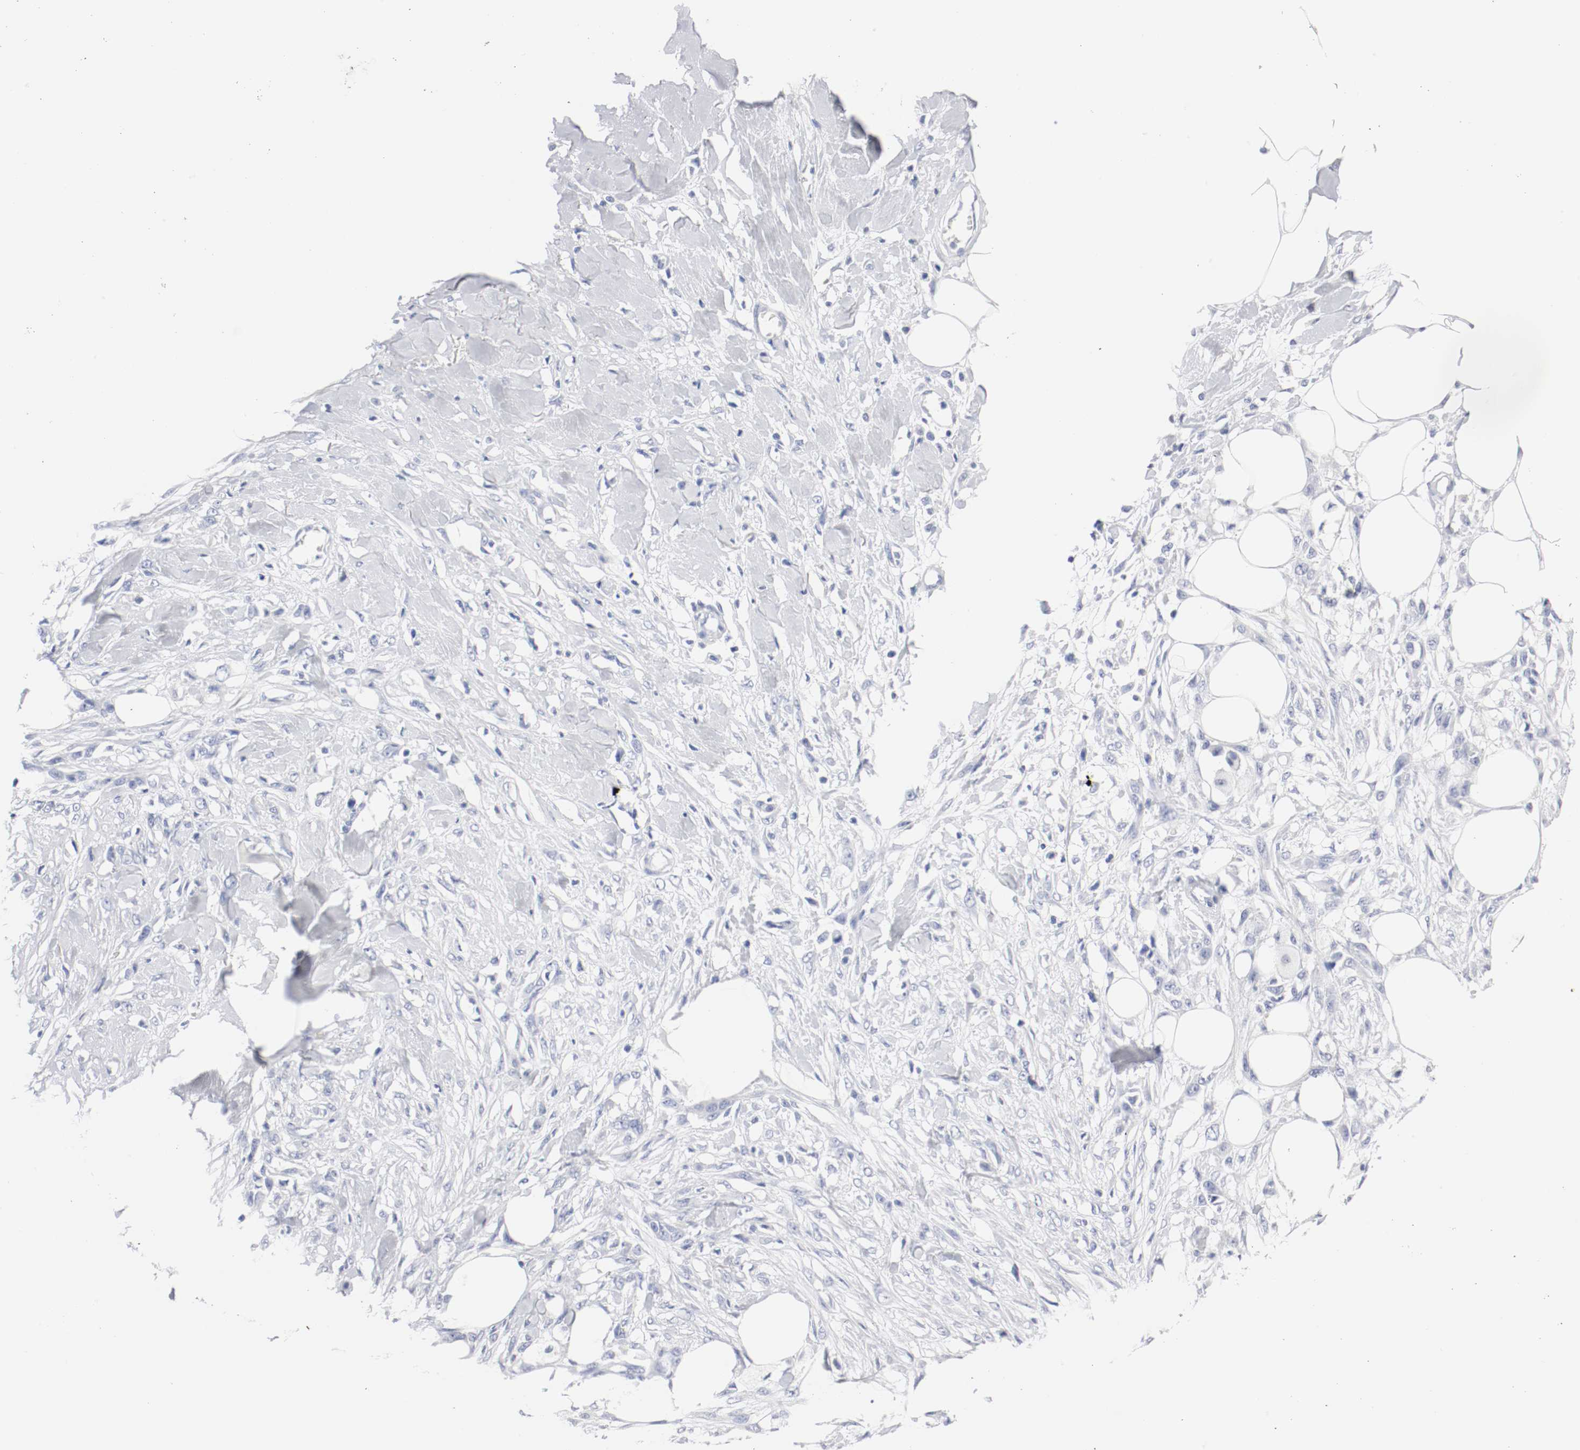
{"staining": {"intensity": "negative", "quantity": "none", "location": "none"}, "tissue": "skin cancer", "cell_type": "Tumor cells", "image_type": "cancer", "snomed": [{"axis": "morphology", "description": "Normal tissue, NOS"}, {"axis": "morphology", "description": "Squamous cell carcinoma, NOS"}, {"axis": "topography", "description": "Skin"}], "caption": "High magnification brightfield microscopy of squamous cell carcinoma (skin) stained with DAB (brown) and counterstained with hematoxylin (blue): tumor cells show no significant expression.", "gene": "GAD1", "patient": {"sex": "female", "age": 59}}